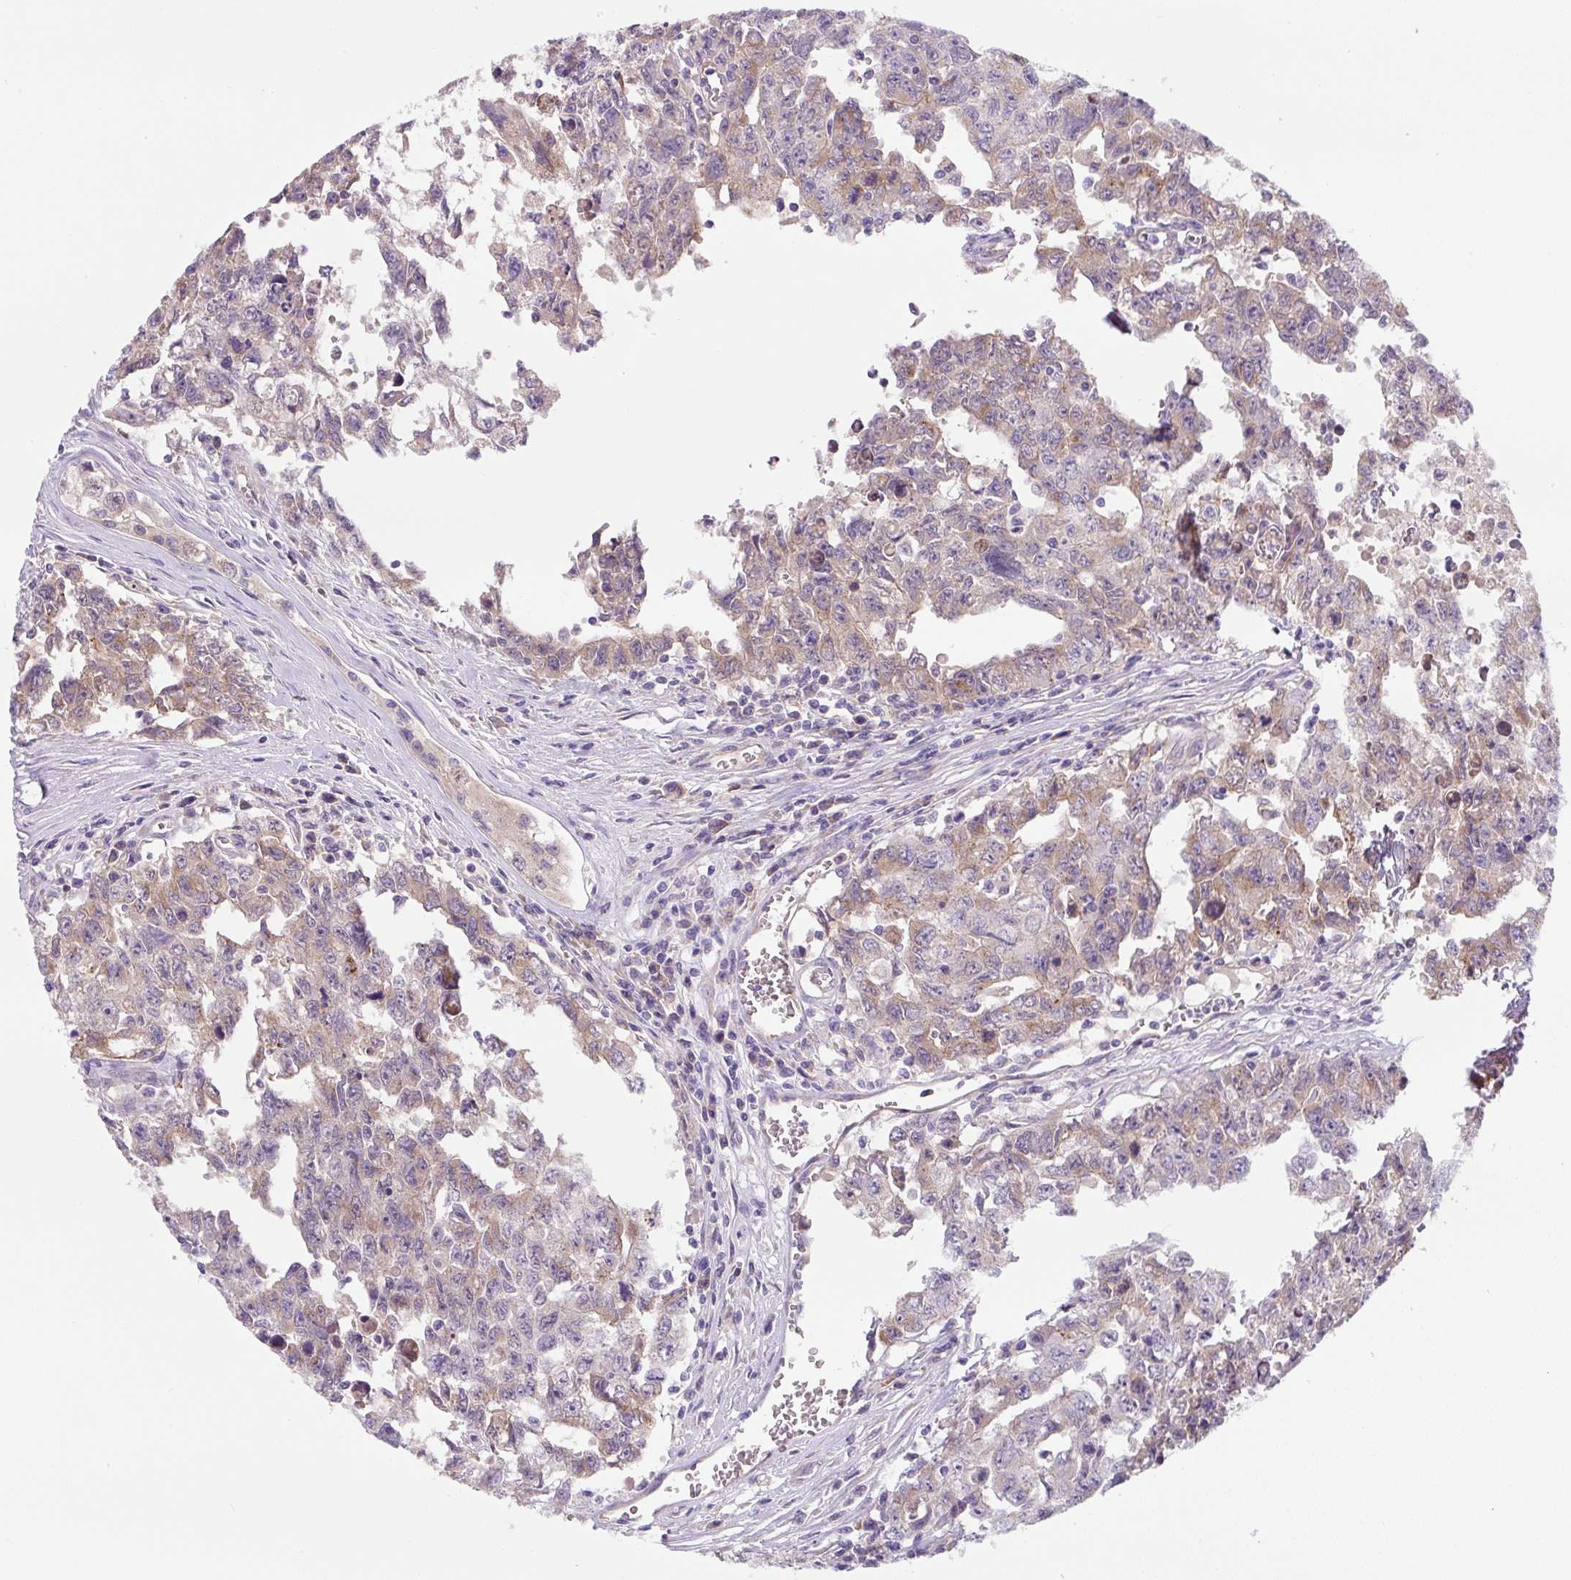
{"staining": {"intensity": "moderate", "quantity": "<25%", "location": "cytoplasmic/membranous"}, "tissue": "testis cancer", "cell_type": "Tumor cells", "image_type": "cancer", "snomed": [{"axis": "morphology", "description": "Carcinoma, Embryonal, NOS"}, {"axis": "topography", "description": "Testis"}], "caption": "Human testis embryonal carcinoma stained with a brown dye demonstrates moderate cytoplasmic/membranous positive positivity in approximately <25% of tumor cells.", "gene": "FZD5", "patient": {"sex": "male", "age": 24}}